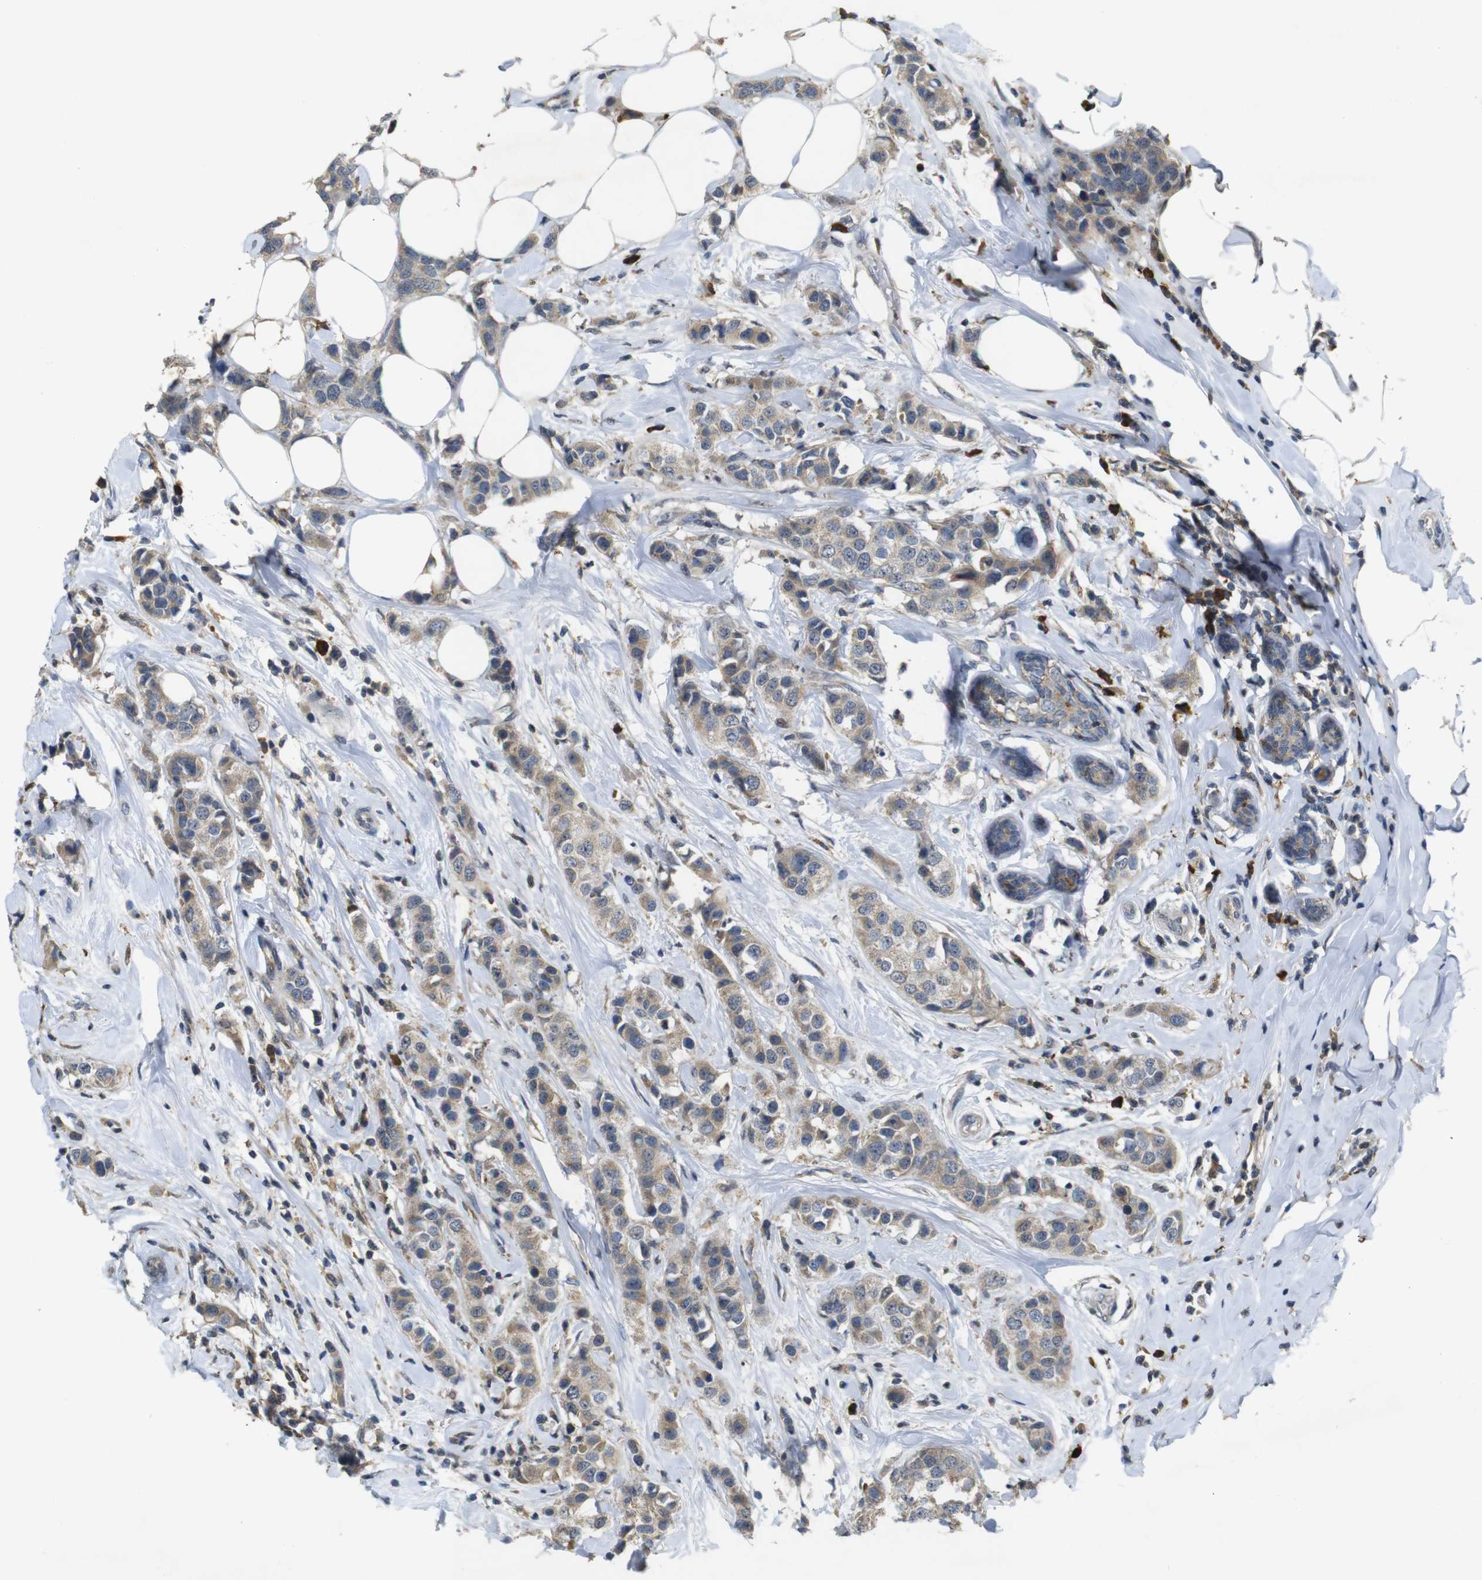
{"staining": {"intensity": "weak", "quantity": ">75%", "location": "cytoplasmic/membranous"}, "tissue": "breast cancer", "cell_type": "Tumor cells", "image_type": "cancer", "snomed": [{"axis": "morphology", "description": "Normal tissue, NOS"}, {"axis": "morphology", "description": "Duct carcinoma"}, {"axis": "topography", "description": "Breast"}], "caption": "Immunohistochemistry (IHC) of human invasive ductal carcinoma (breast) reveals low levels of weak cytoplasmic/membranous expression in approximately >75% of tumor cells.", "gene": "MAGI2", "patient": {"sex": "female", "age": 50}}